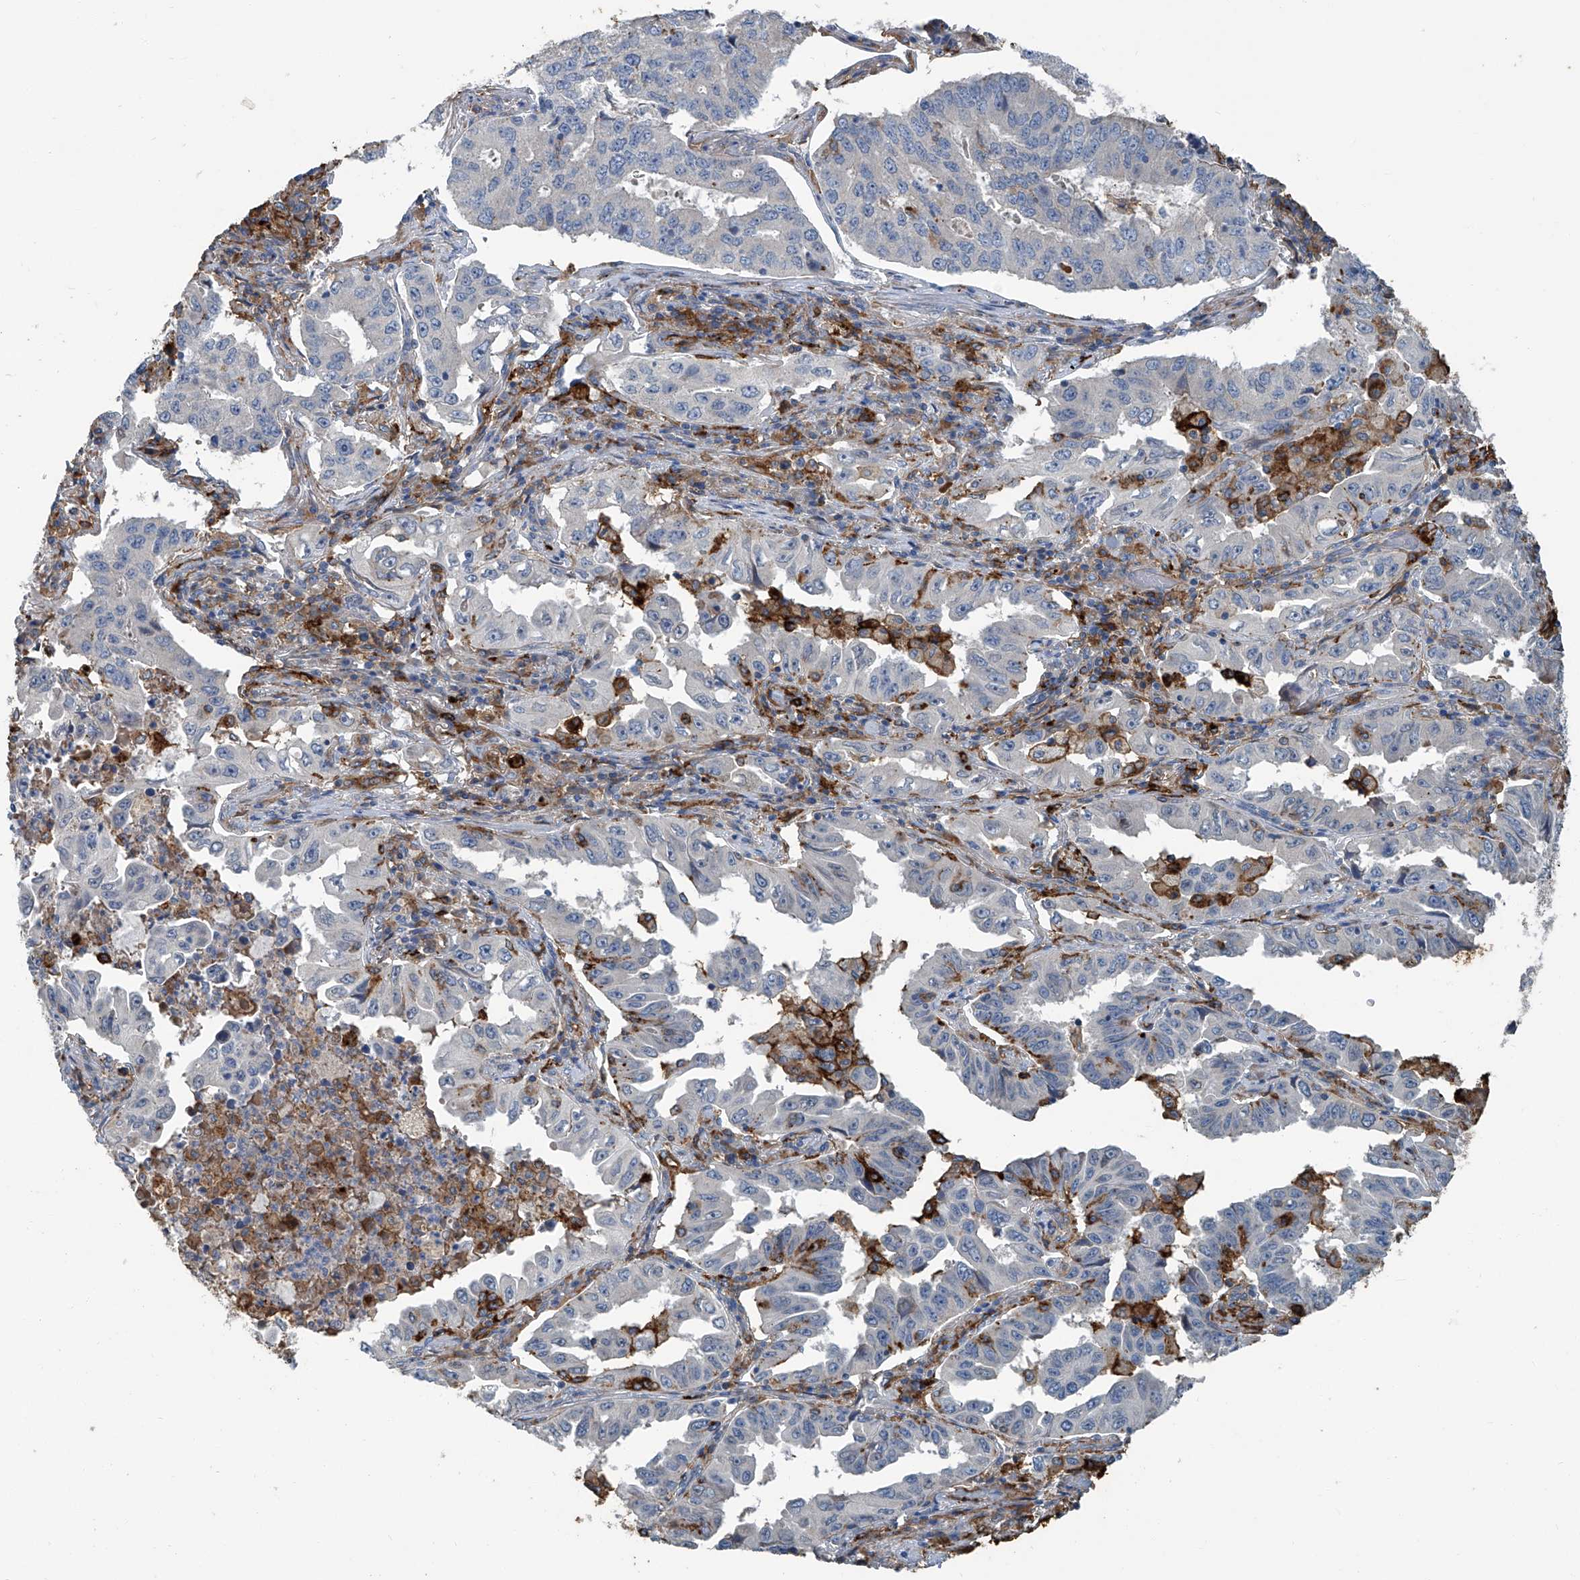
{"staining": {"intensity": "negative", "quantity": "none", "location": "none"}, "tissue": "lung cancer", "cell_type": "Tumor cells", "image_type": "cancer", "snomed": [{"axis": "morphology", "description": "Adenocarcinoma, NOS"}, {"axis": "topography", "description": "Lung"}], "caption": "Adenocarcinoma (lung) was stained to show a protein in brown. There is no significant staining in tumor cells. (Brightfield microscopy of DAB immunohistochemistry (IHC) at high magnification).", "gene": "FAM167A", "patient": {"sex": "female", "age": 51}}